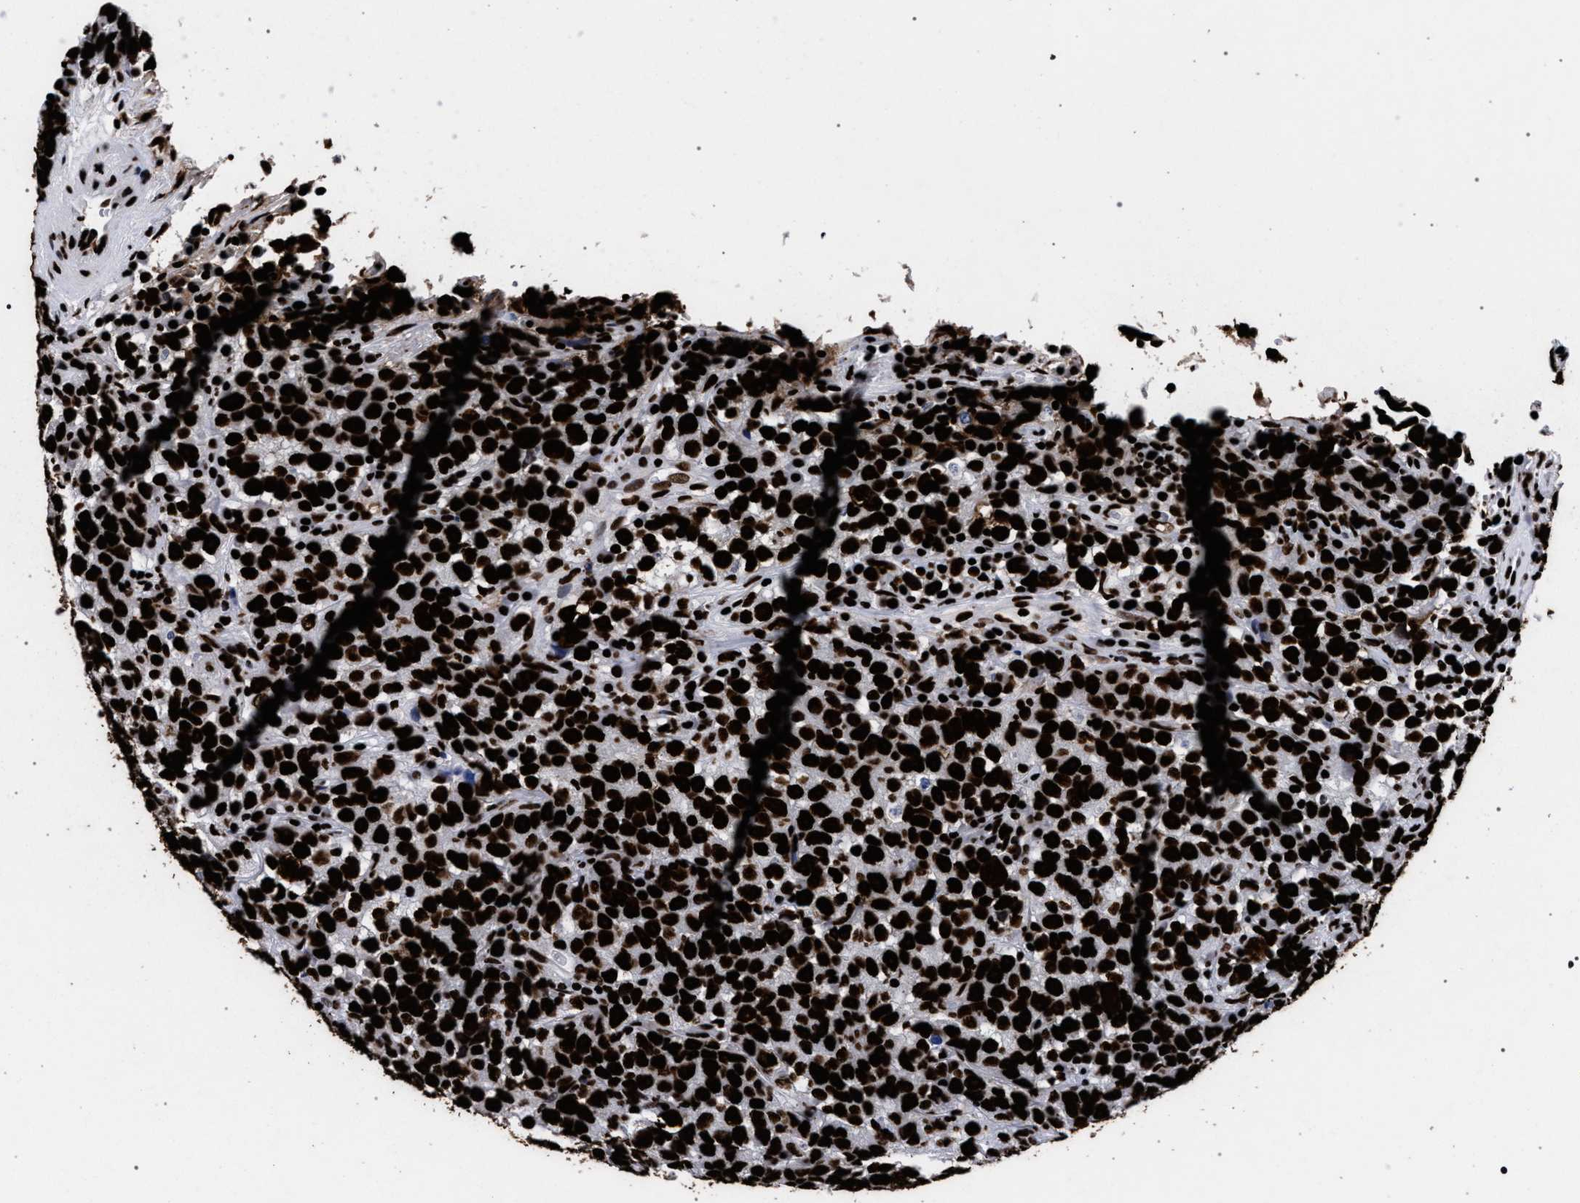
{"staining": {"intensity": "strong", "quantity": ">75%", "location": "nuclear"}, "tissue": "testis cancer", "cell_type": "Tumor cells", "image_type": "cancer", "snomed": [{"axis": "morphology", "description": "Seminoma, NOS"}, {"axis": "topography", "description": "Testis"}], "caption": "There is high levels of strong nuclear staining in tumor cells of testis seminoma, as demonstrated by immunohistochemical staining (brown color).", "gene": "HNRNPA1", "patient": {"sex": "male", "age": 22}}